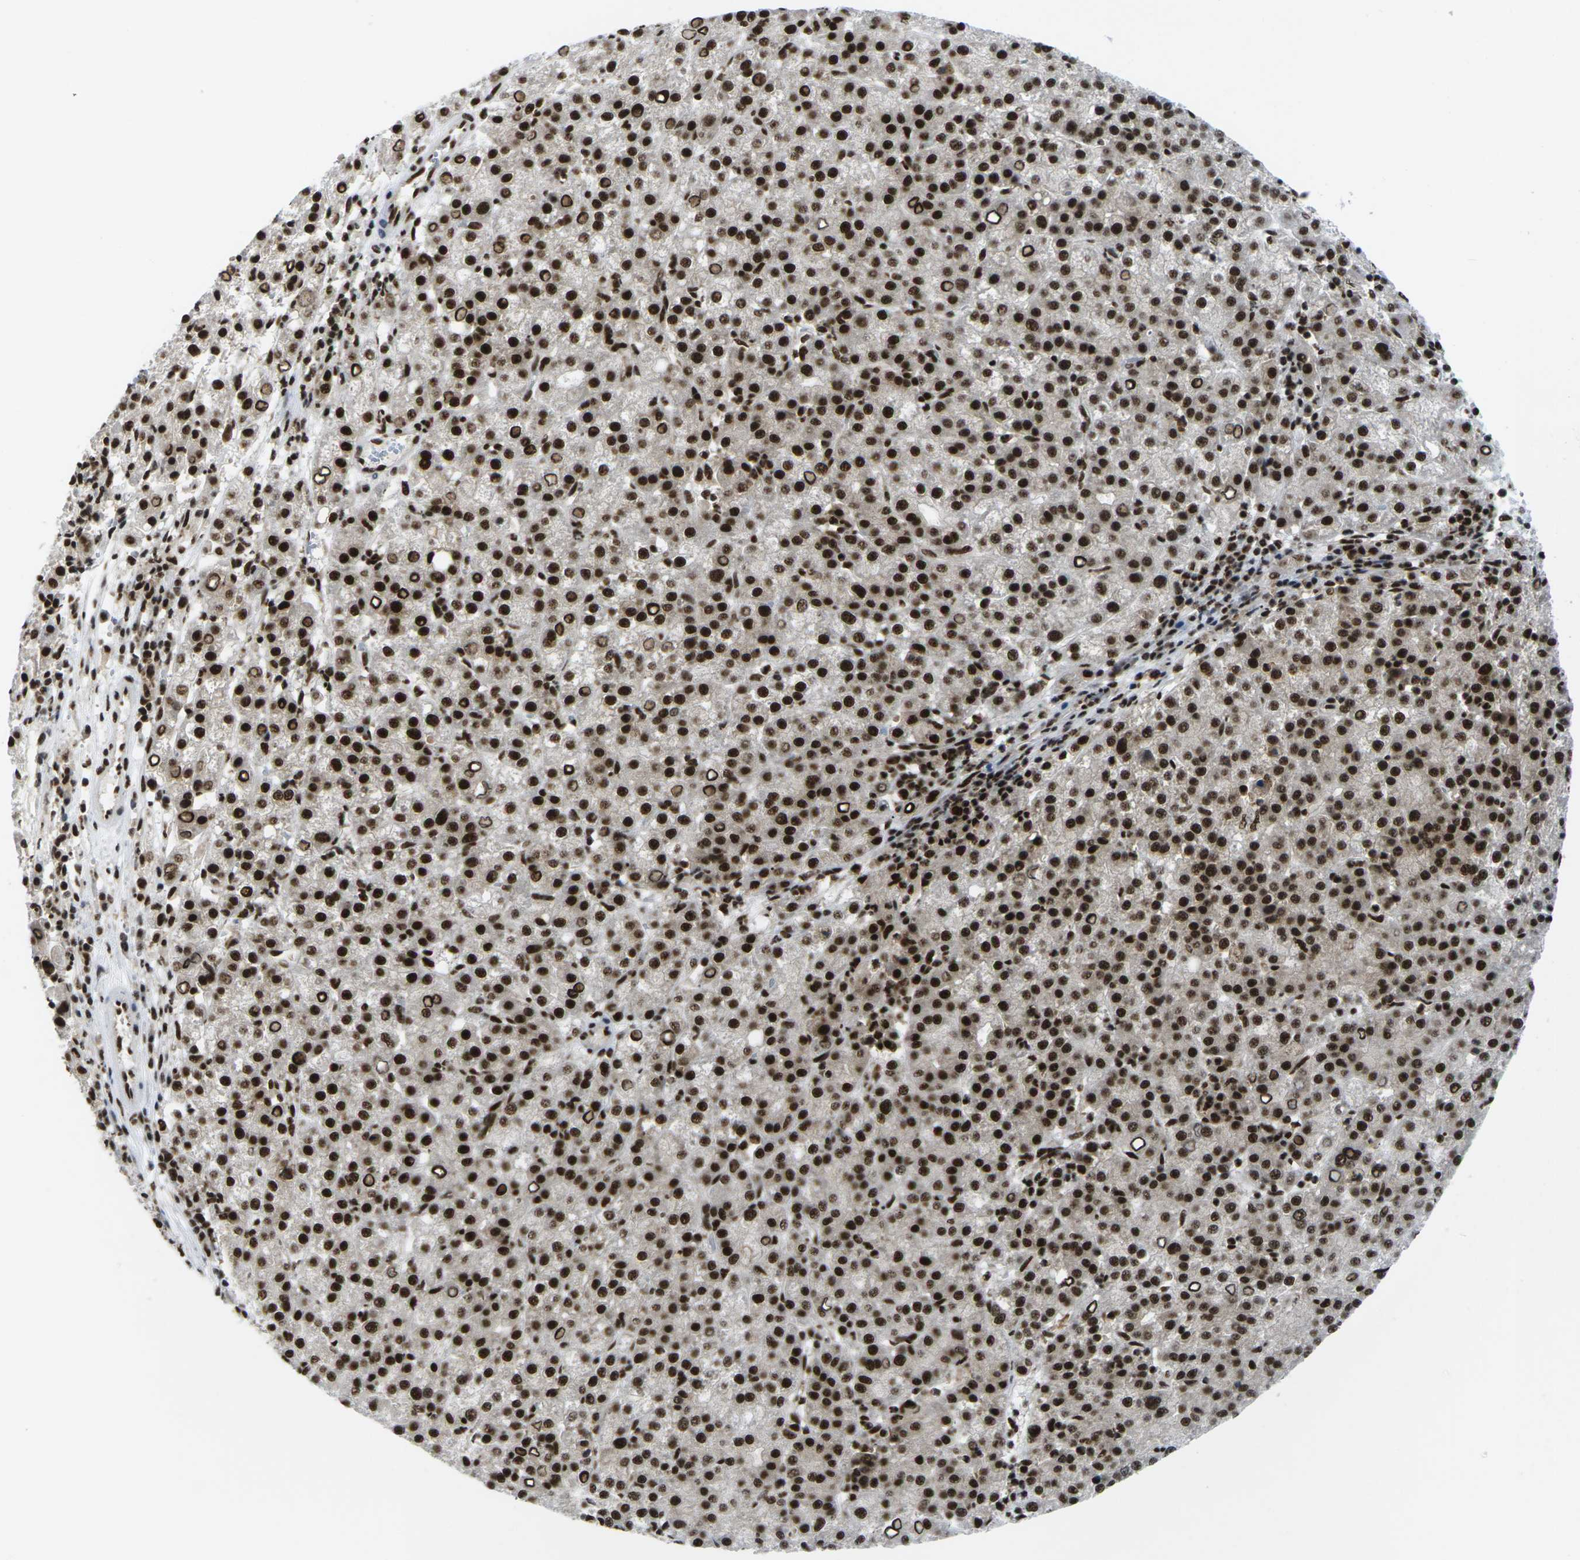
{"staining": {"intensity": "strong", "quantity": ">75%", "location": "nuclear"}, "tissue": "liver cancer", "cell_type": "Tumor cells", "image_type": "cancer", "snomed": [{"axis": "morphology", "description": "Carcinoma, Hepatocellular, NOS"}, {"axis": "topography", "description": "Liver"}], "caption": "Immunohistochemical staining of human liver cancer (hepatocellular carcinoma) shows strong nuclear protein staining in about >75% of tumor cells.", "gene": "MAGOH", "patient": {"sex": "female", "age": 58}}